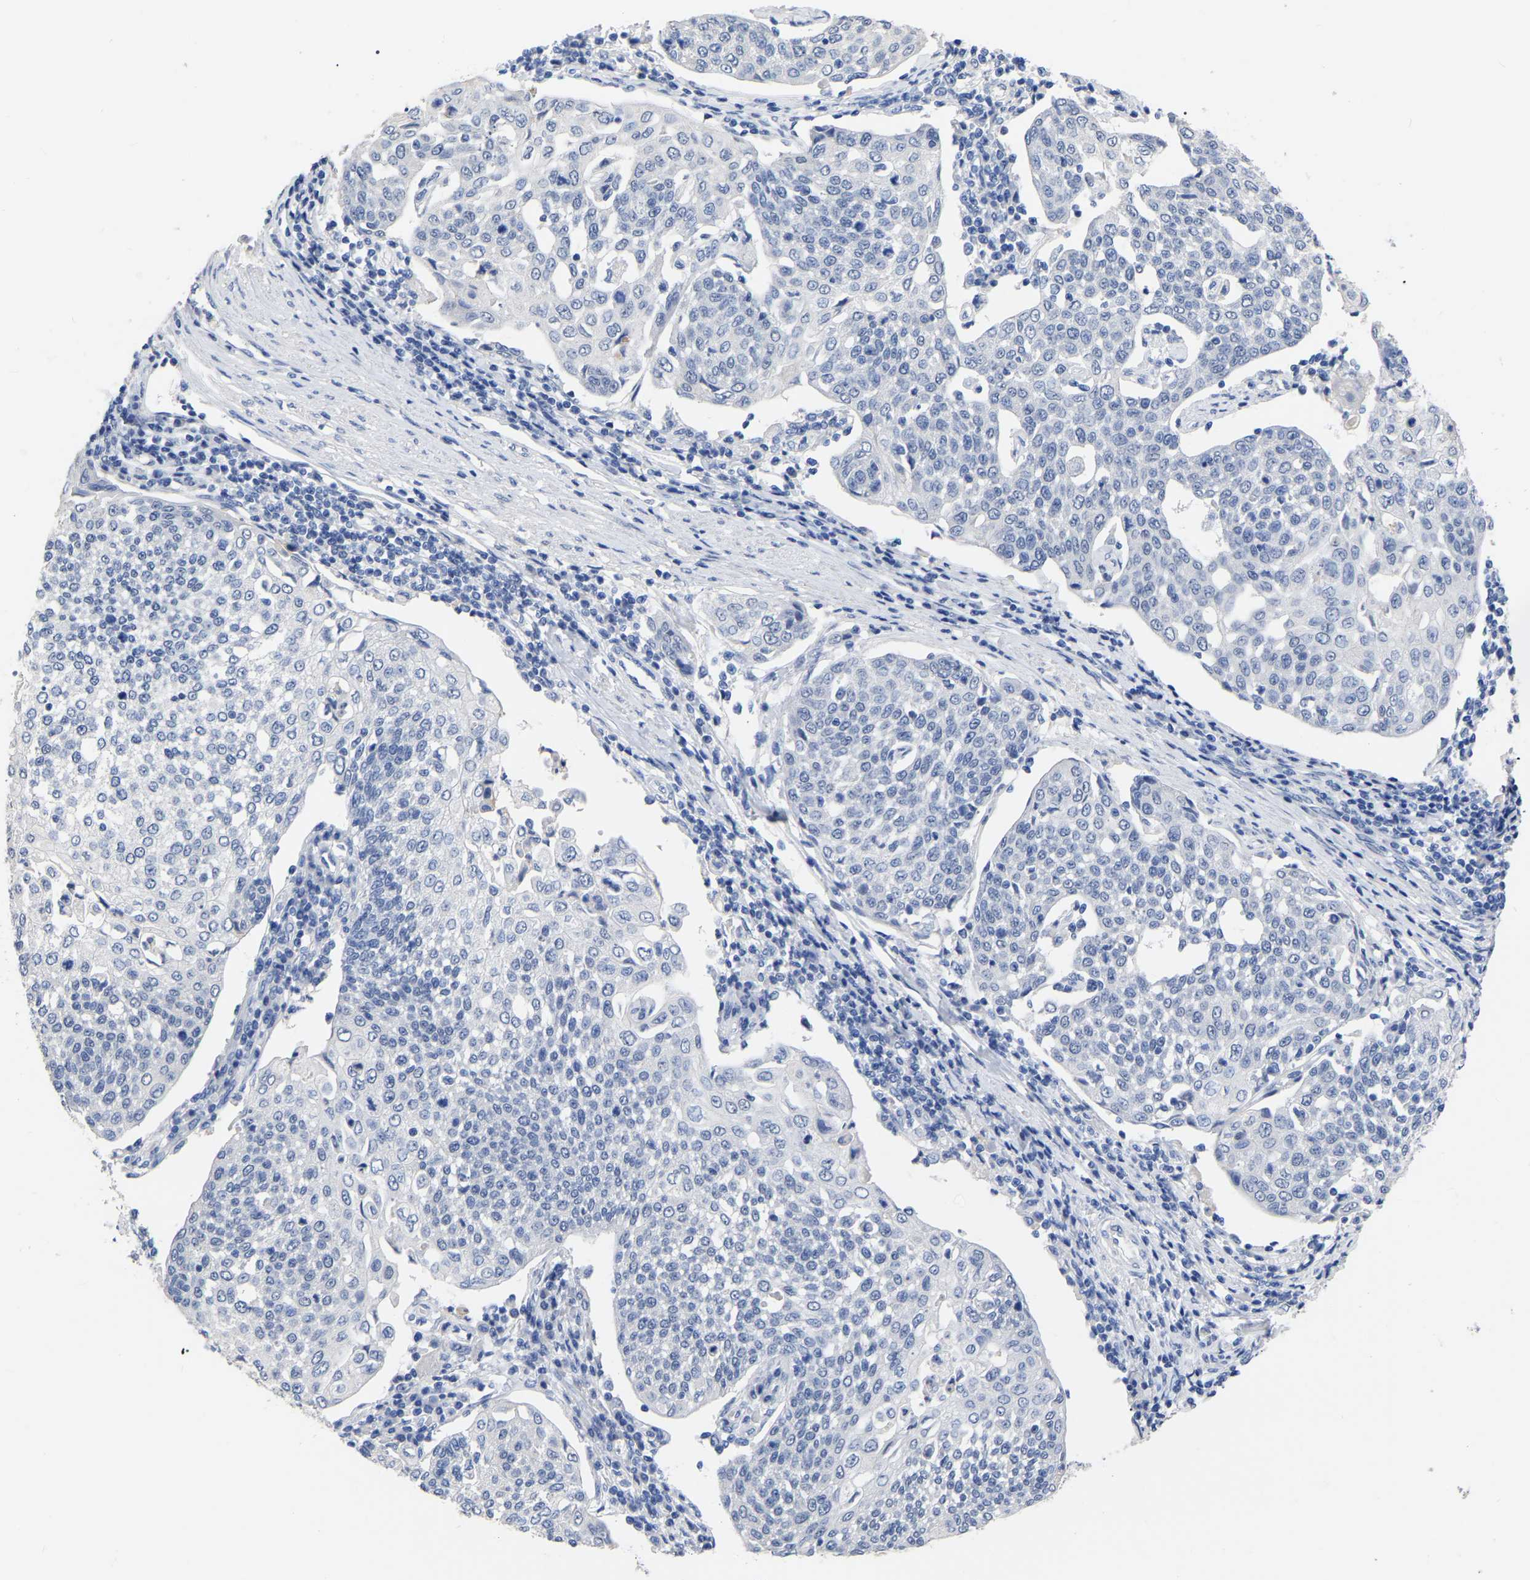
{"staining": {"intensity": "negative", "quantity": "none", "location": "none"}, "tissue": "cervical cancer", "cell_type": "Tumor cells", "image_type": "cancer", "snomed": [{"axis": "morphology", "description": "Squamous cell carcinoma, NOS"}, {"axis": "topography", "description": "Cervix"}], "caption": "IHC of cervical cancer demonstrates no expression in tumor cells.", "gene": "ANXA13", "patient": {"sex": "female", "age": 34}}